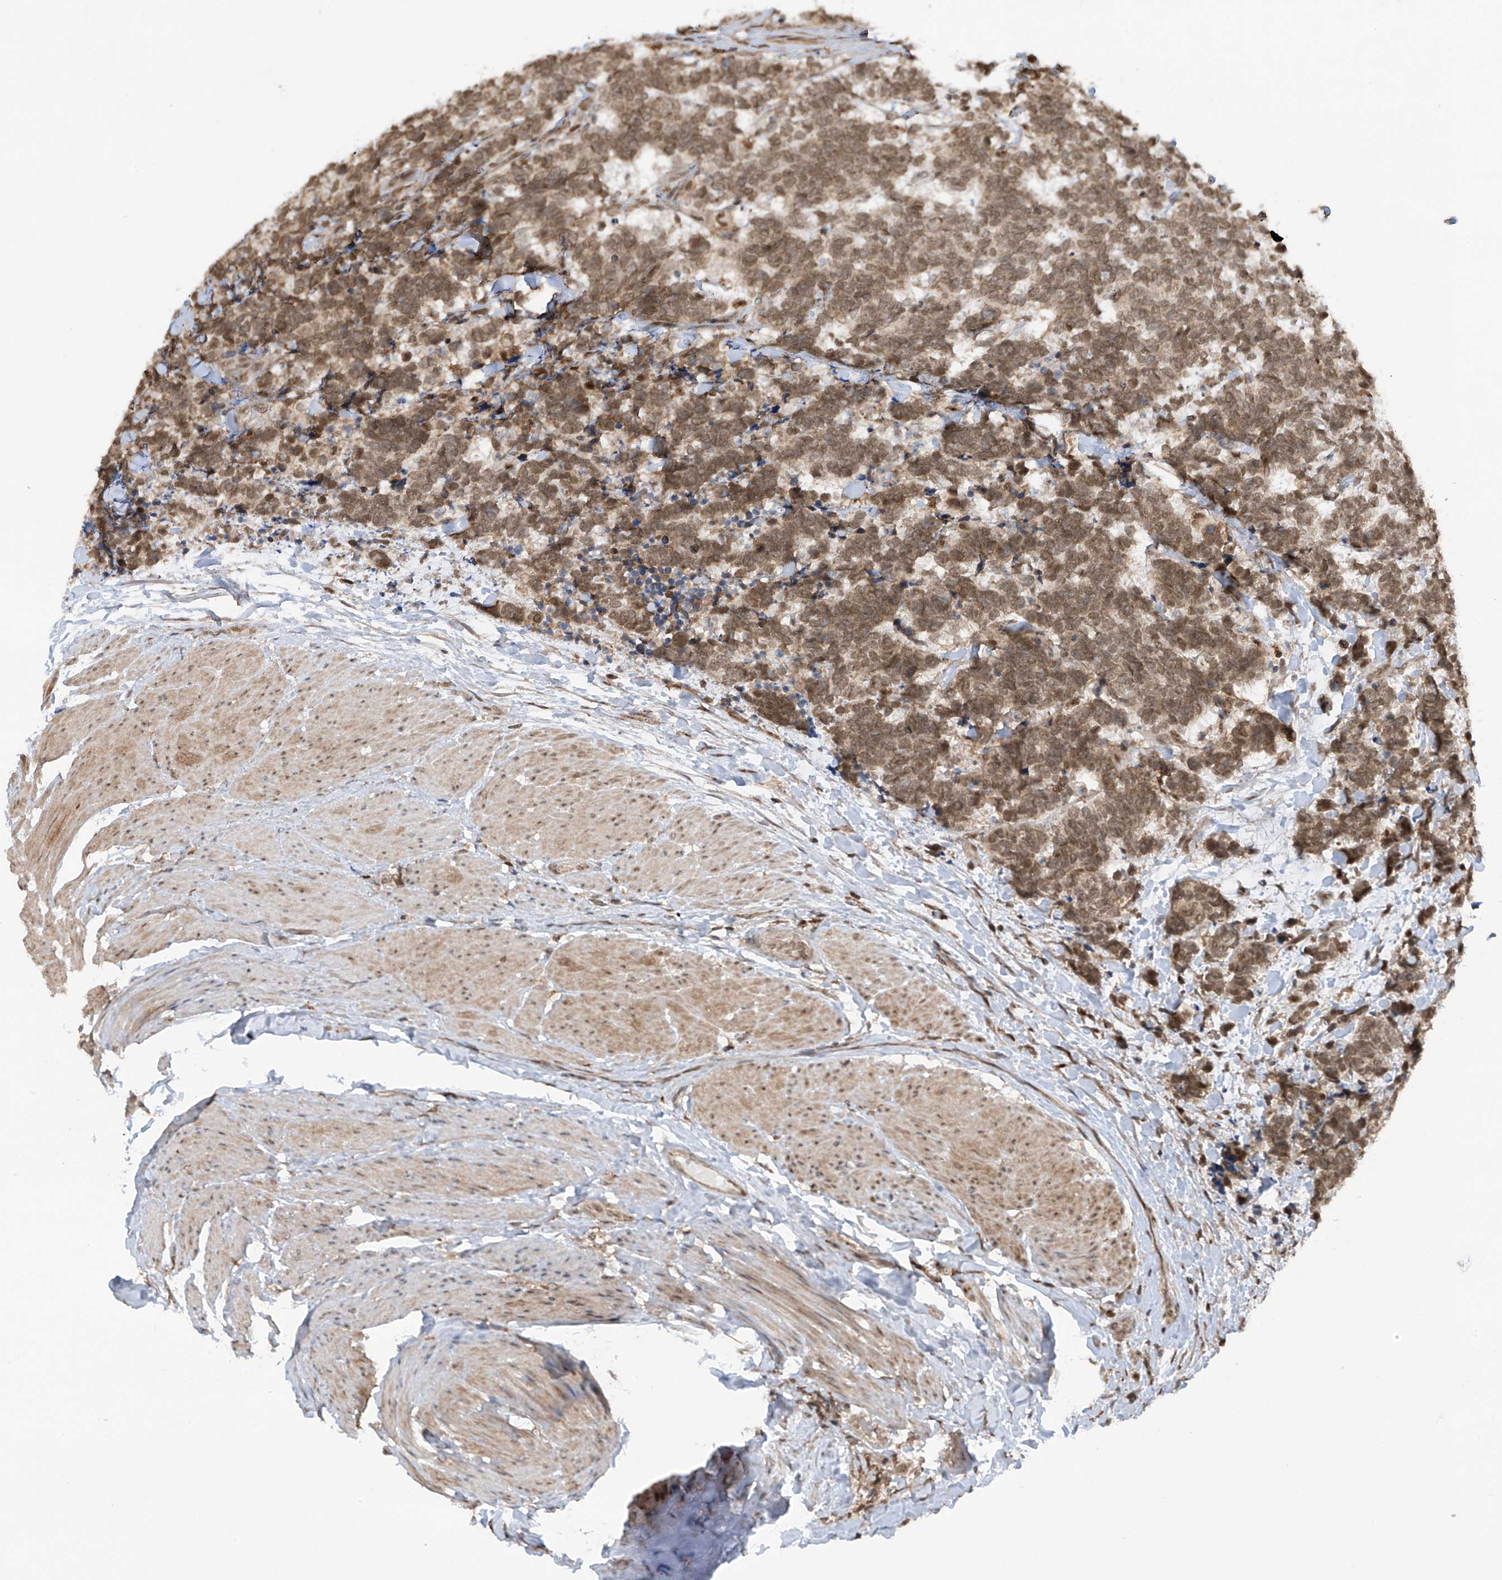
{"staining": {"intensity": "moderate", "quantity": ">75%", "location": "cytoplasmic/membranous,nuclear"}, "tissue": "carcinoid", "cell_type": "Tumor cells", "image_type": "cancer", "snomed": [{"axis": "morphology", "description": "Carcinoma, NOS"}, {"axis": "morphology", "description": "Carcinoid, malignant, NOS"}, {"axis": "topography", "description": "Urinary bladder"}], "caption": "Carcinoid tissue reveals moderate cytoplasmic/membranous and nuclear expression in about >75% of tumor cells, visualized by immunohistochemistry.", "gene": "REPIN1", "patient": {"sex": "male", "age": 57}}